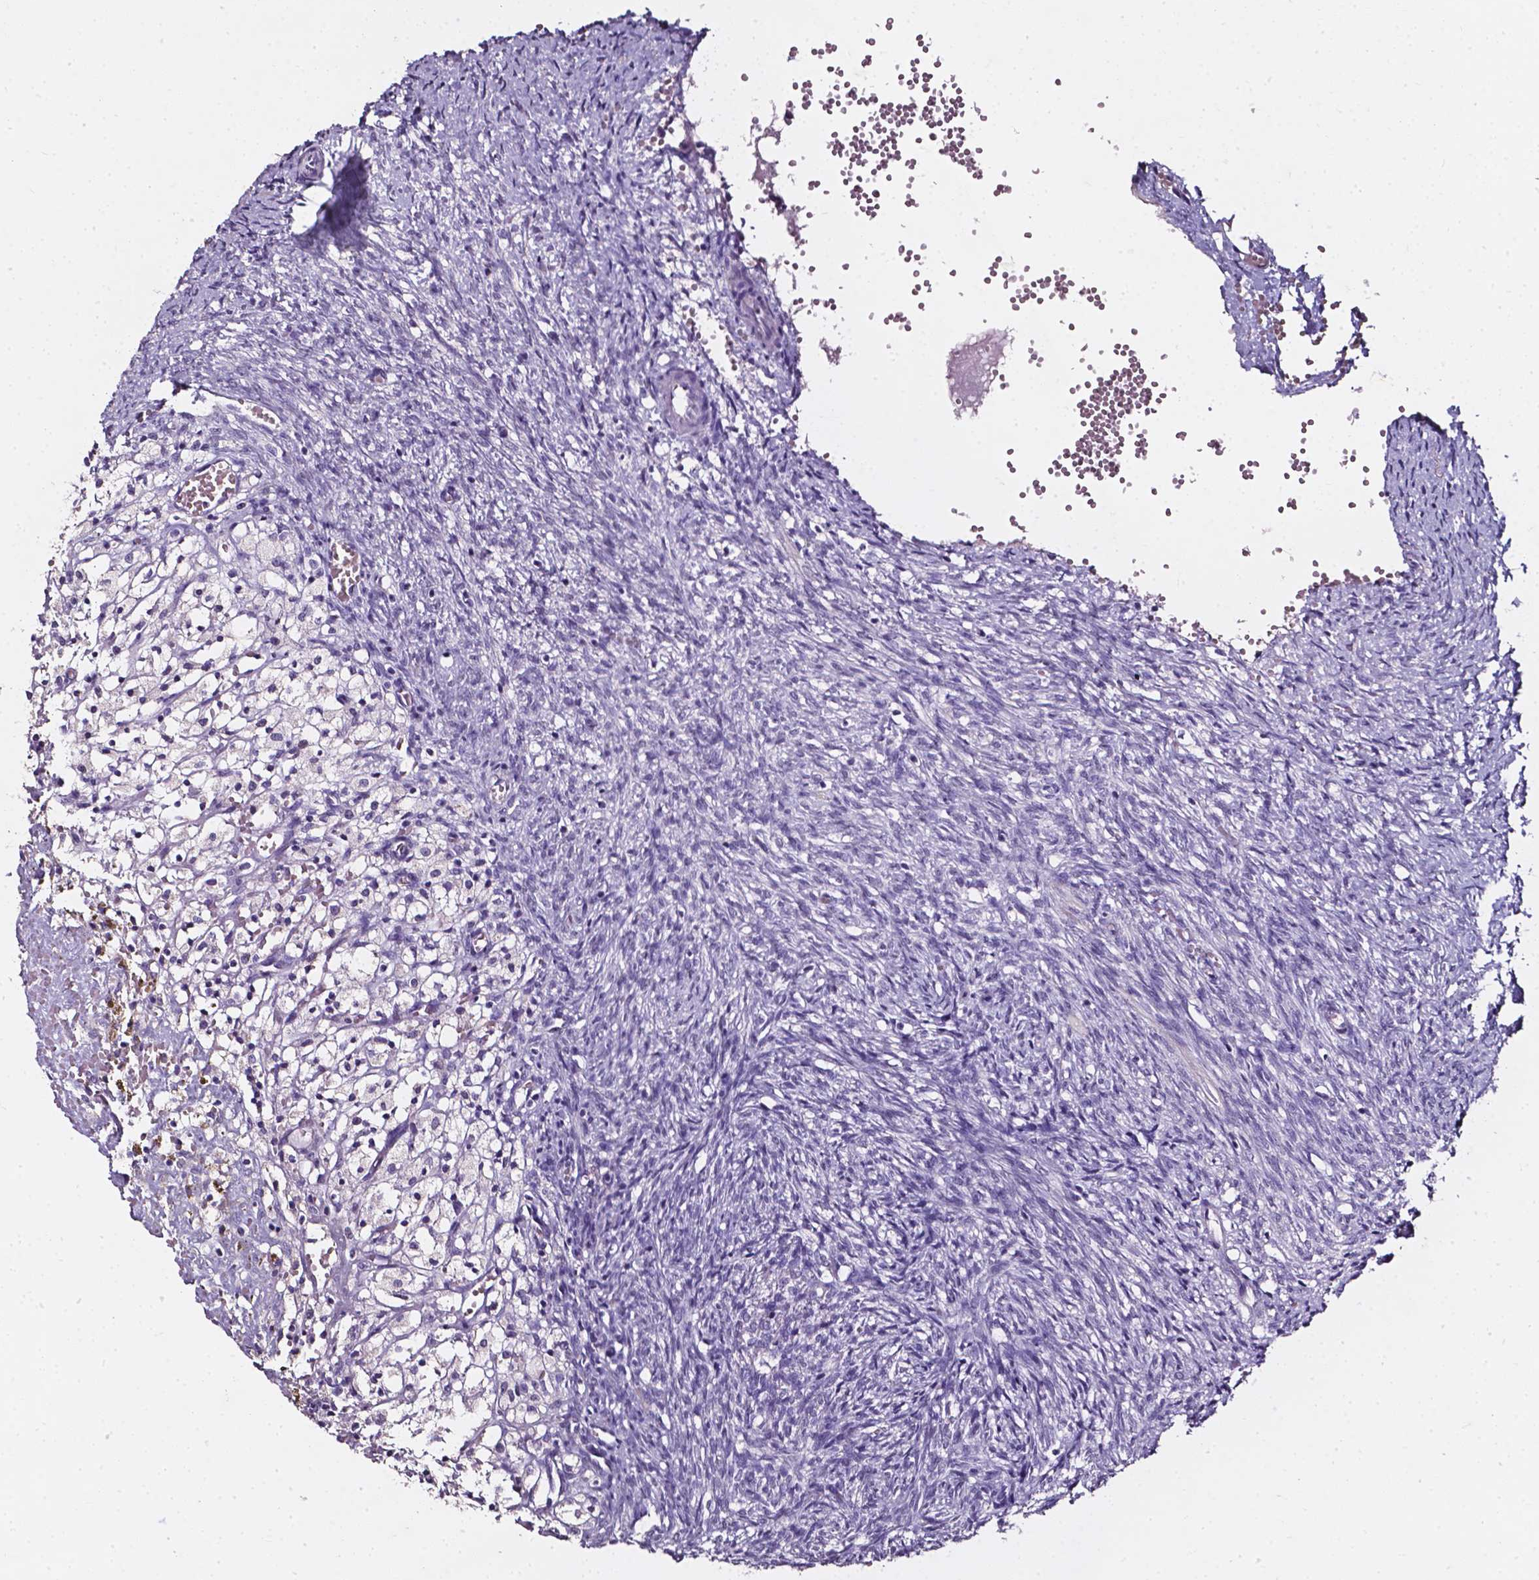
{"staining": {"intensity": "negative", "quantity": "none", "location": "none"}, "tissue": "ovary", "cell_type": "Follicle cells", "image_type": "normal", "snomed": [{"axis": "morphology", "description": "Normal tissue, NOS"}, {"axis": "topography", "description": "Ovary"}], "caption": "A histopathology image of ovary stained for a protein reveals no brown staining in follicle cells. Nuclei are stained in blue.", "gene": "AKR1B10", "patient": {"sex": "female", "age": 46}}